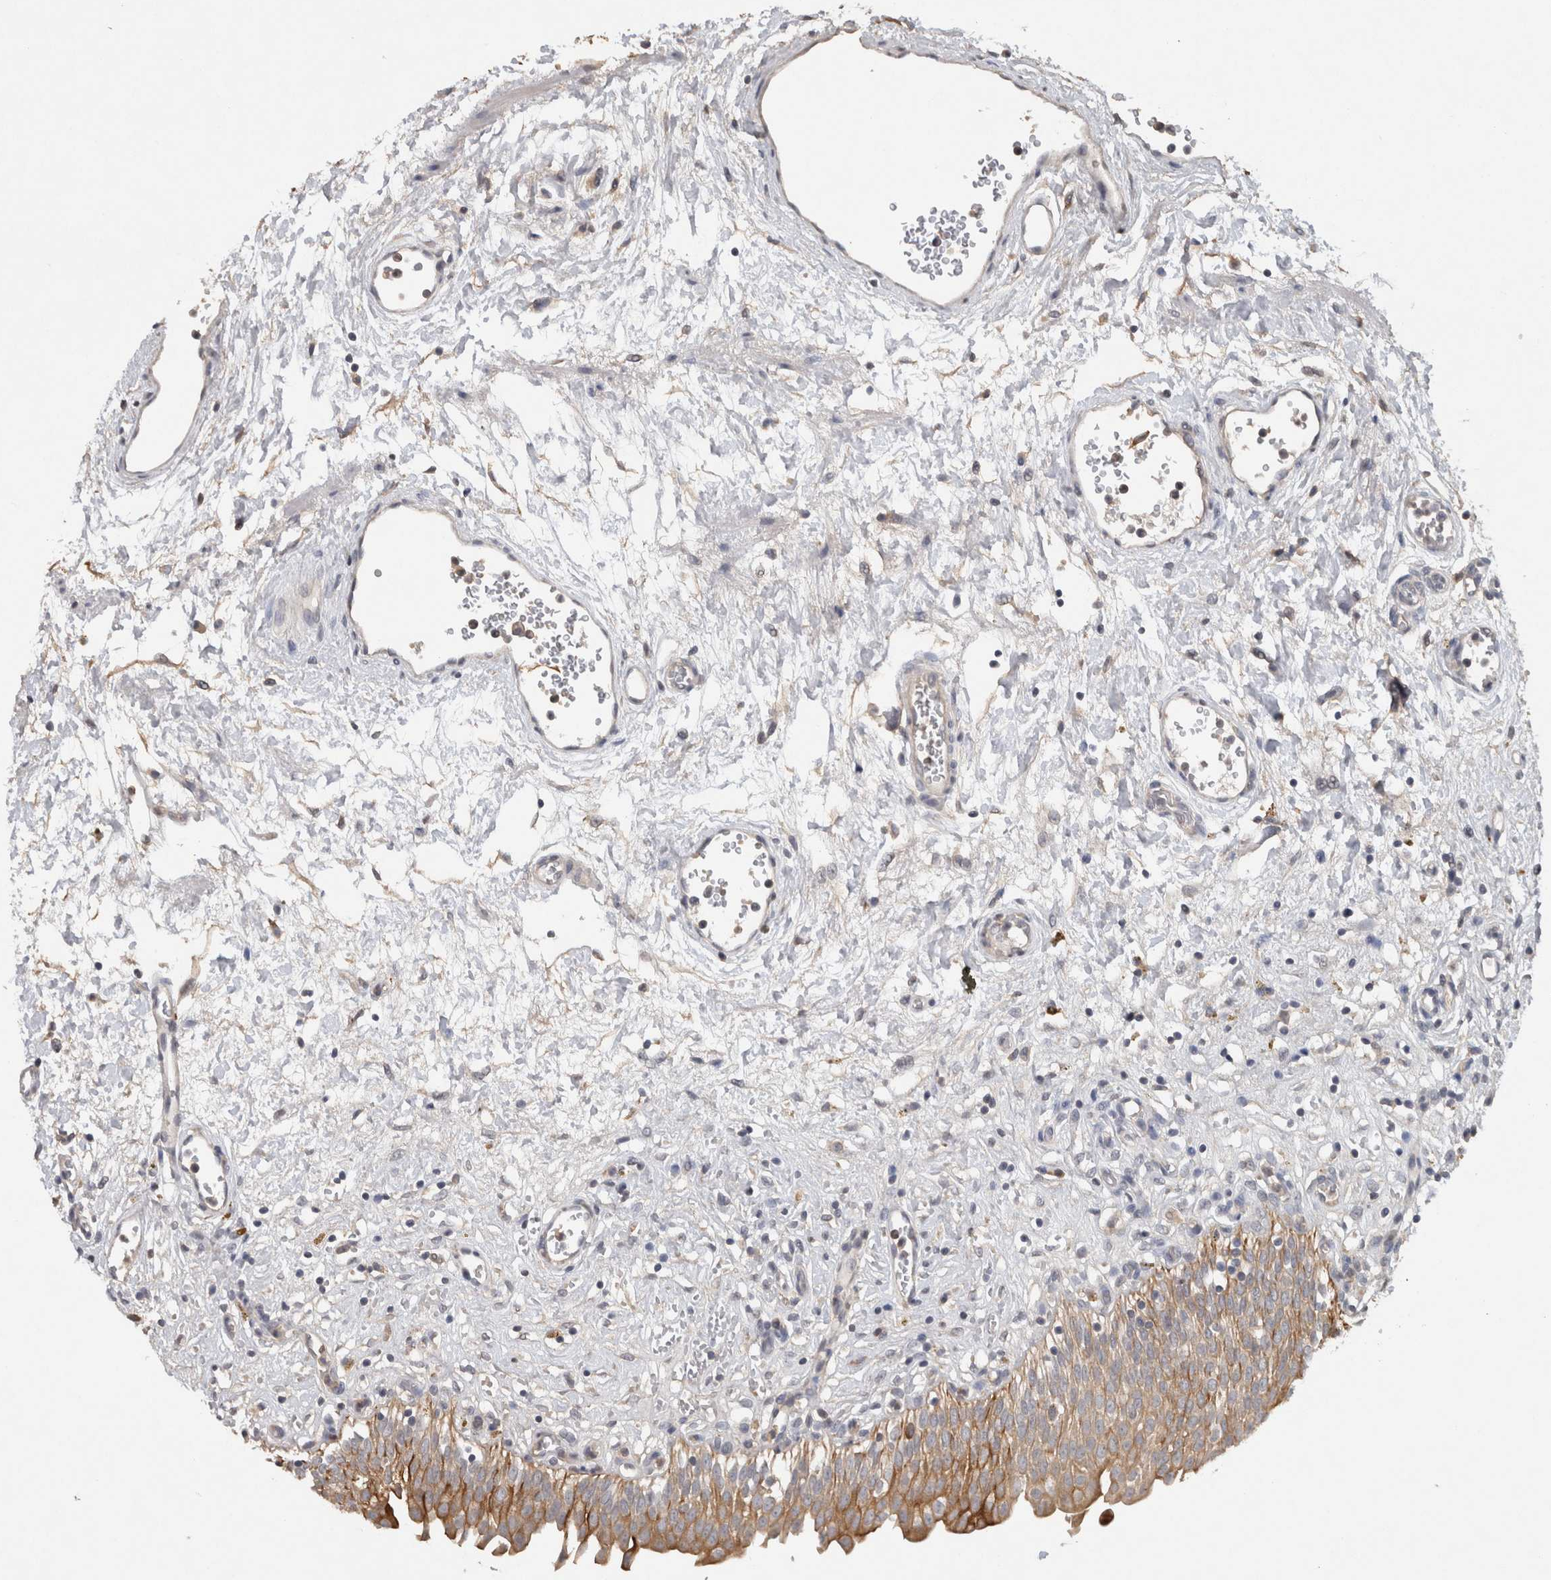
{"staining": {"intensity": "strong", "quantity": "25%-75%", "location": "cytoplasmic/membranous"}, "tissue": "urinary bladder", "cell_type": "Urothelial cells", "image_type": "normal", "snomed": [{"axis": "morphology", "description": "Urothelial carcinoma, High grade"}, {"axis": "topography", "description": "Urinary bladder"}], "caption": "A brown stain shows strong cytoplasmic/membranous expression of a protein in urothelial cells of normal human urinary bladder.", "gene": "HEXD", "patient": {"sex": "male", "age": 46}}